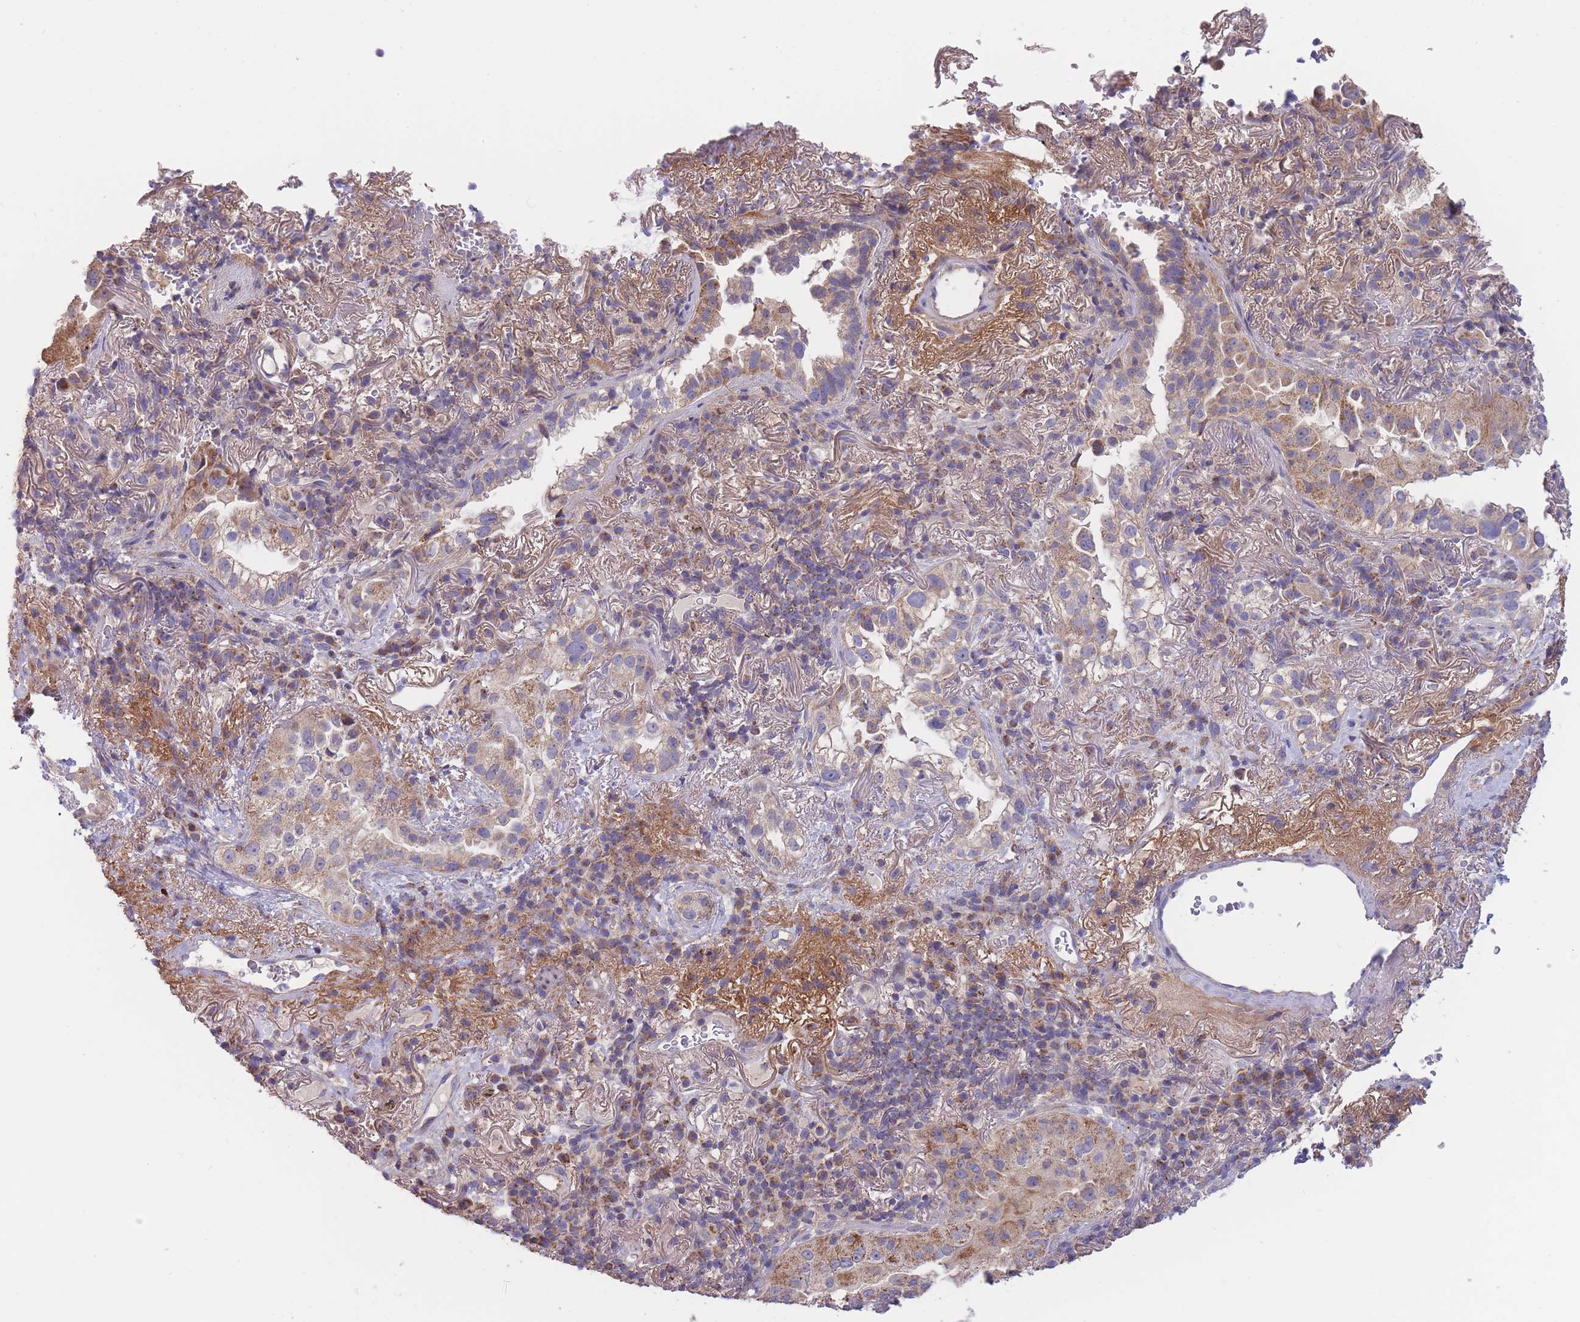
{"staining": {"intensity": "moderate", "quantity": "25%-75%", "location": "cytoplasmic/membranous"}, "tissue": "lung cancer", "cell_type": "Tumor cells", "image_type": "cancer", "snomed": [{"axis": "morphology", "description": "Adenocarcinoma, NOS"}, {"axis": "topography", "description": "Lung"}], "caption": "A medium amount of moderate cytoplasmic/membranous positivity is appreciated in about 25%-75% of tumor cells in adenocarcinoma (lung) tissue.", "gene": "SLC25A42", "patient": {"sex": "female", "age": 69}}